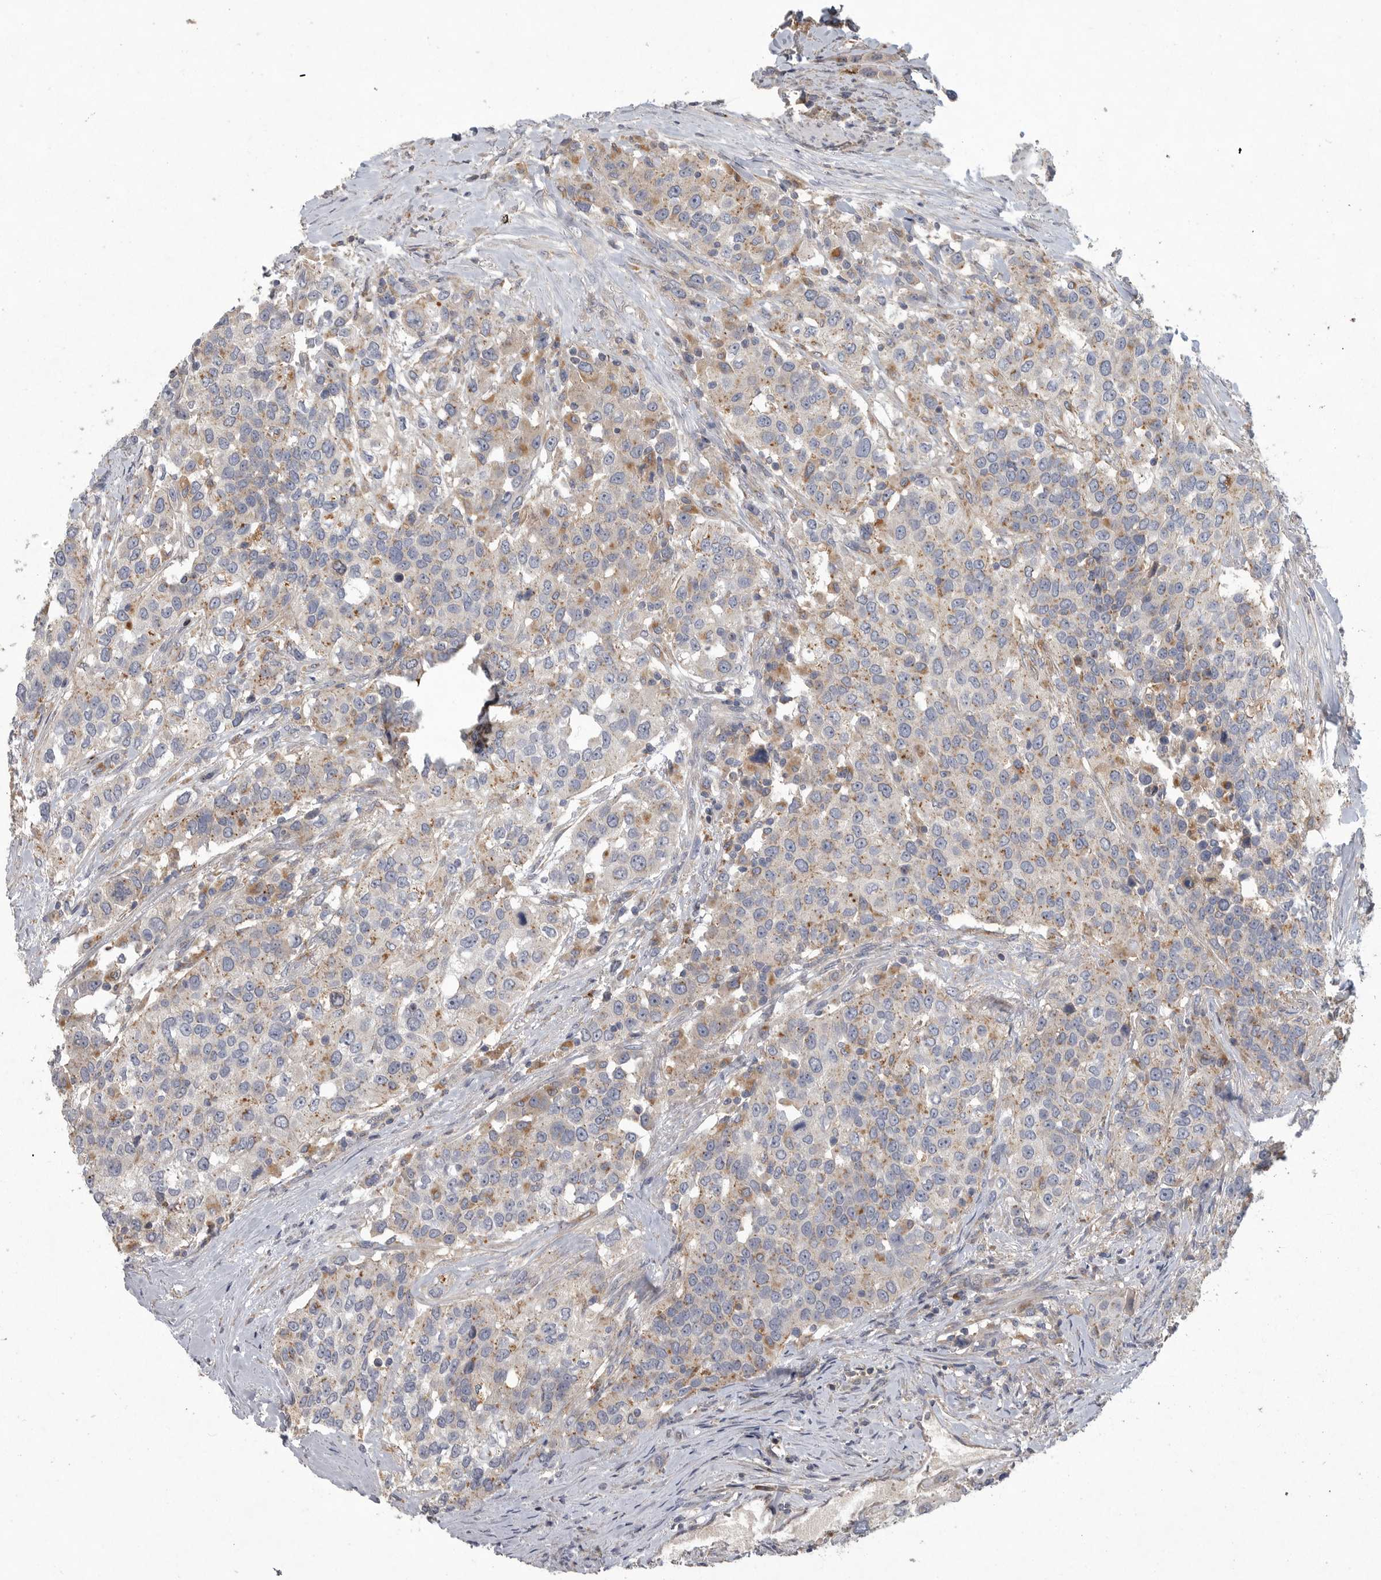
{"staining": {"intensity": "weak", "quantity": "25%-75%", "location": "cytoplasmic/membranous"}, "tissue": "urothelial cancer", "cell_type": "Tumor cells", "image_type": "cancer", "snomed": [{"axis": "morphology", "description": "Urothelial carcinoma, High grade"}, {"axis": "topography", "description": "Urinary bladder"}], "caption": "Protein analysis of urothelial cancer tissue exhibits weak cytoplasmic/membranous expression in approximately 25%-75% of tumor cells.", "gene": "LAMTOR3", "patient": {"sex": "female", "age": 80}}